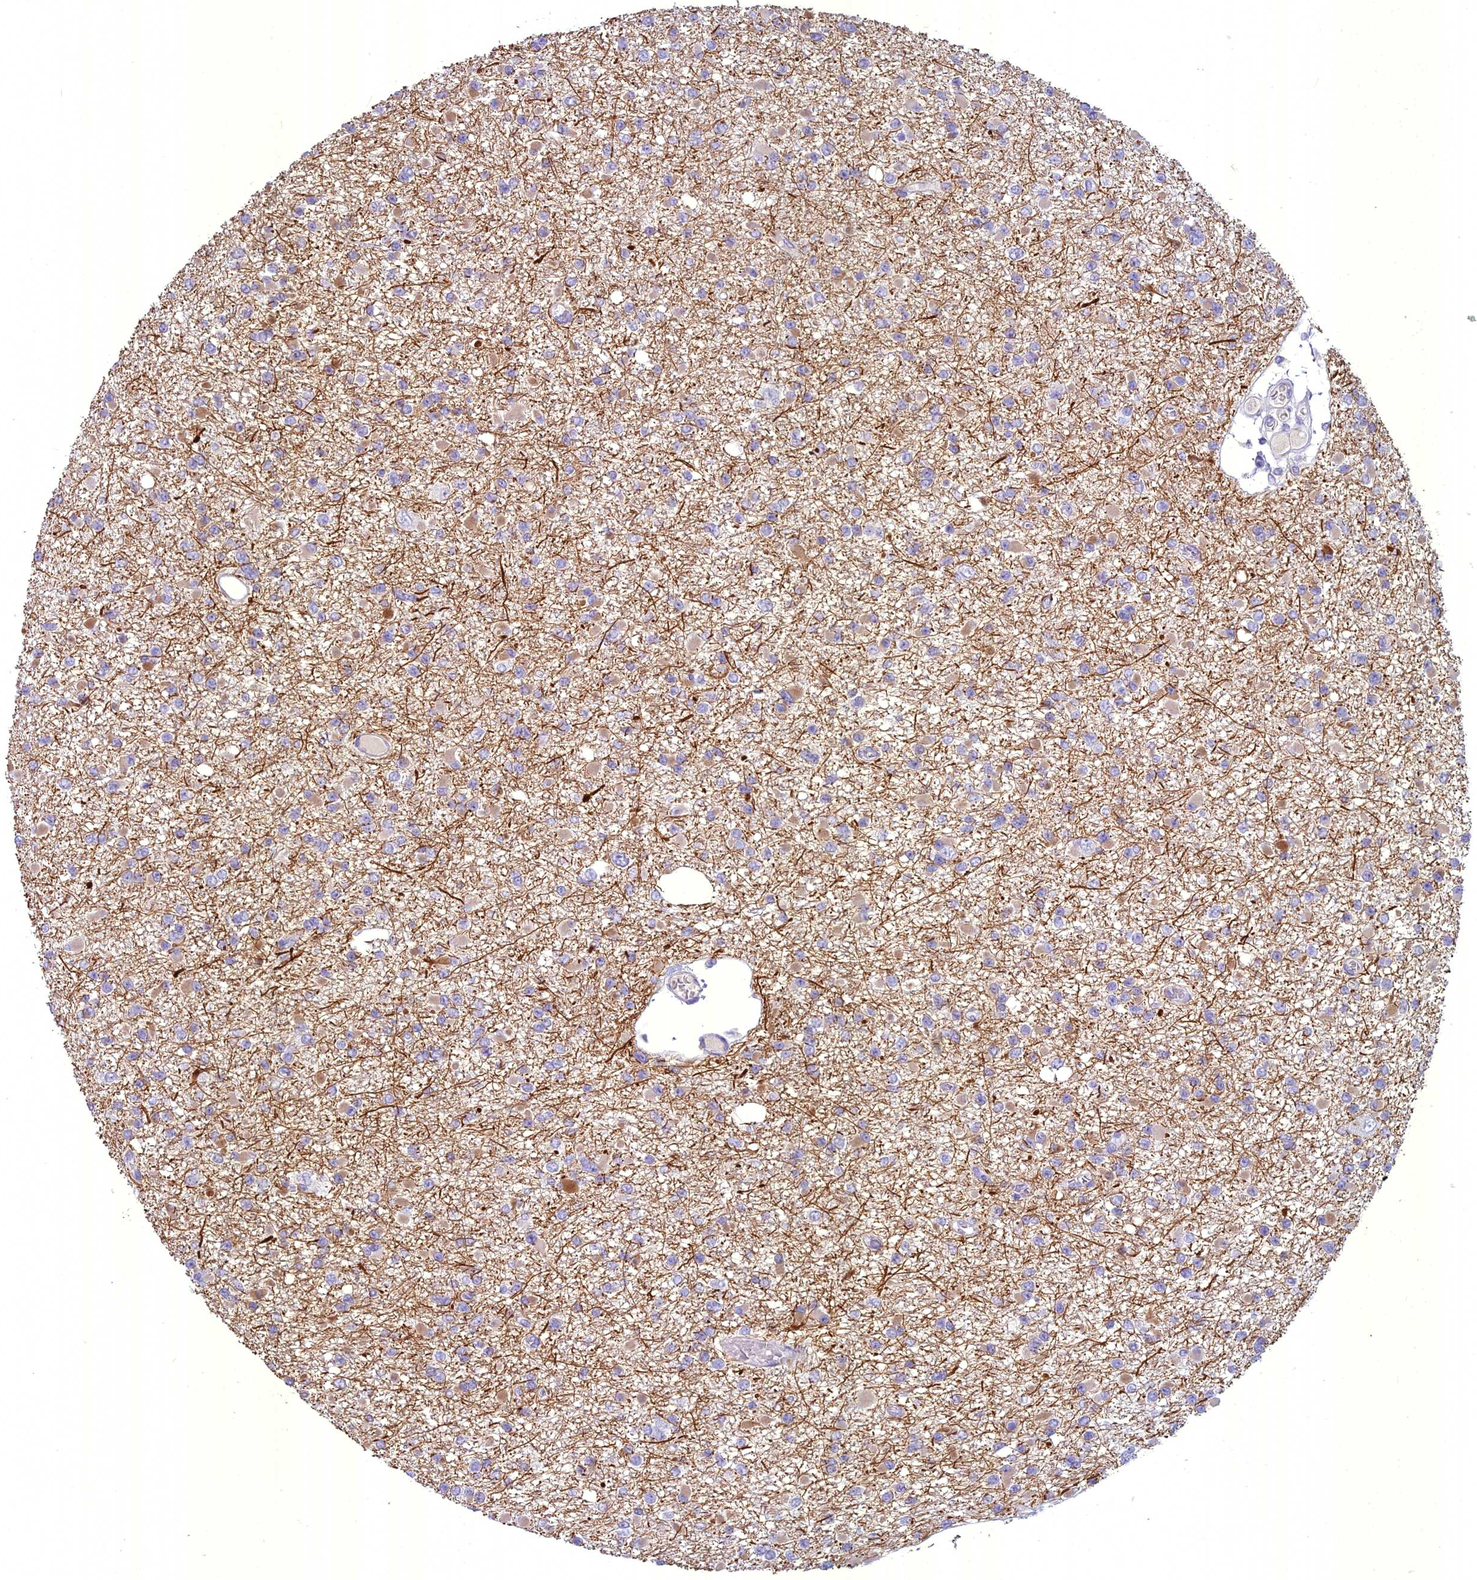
{"staining": {"intensity": "weak", "quantity": "25%-75%", "location": "cytoplasmic/membranous"}, "tissue": "glioma", "cell_type": "Tumor cells", "image_type": "cancer", "snomed": [{"axis": "morphology", "description": "Glioma, malignant, Low grade"}, {"axis": "topography", "description": "Brain"}], "caption": "Low-grade glioma (malignant) stained with a protein marker exhibits weak staining in tumor cells.", "gene": "UNC80", "patient": {"sex": "female", "age": 22}}